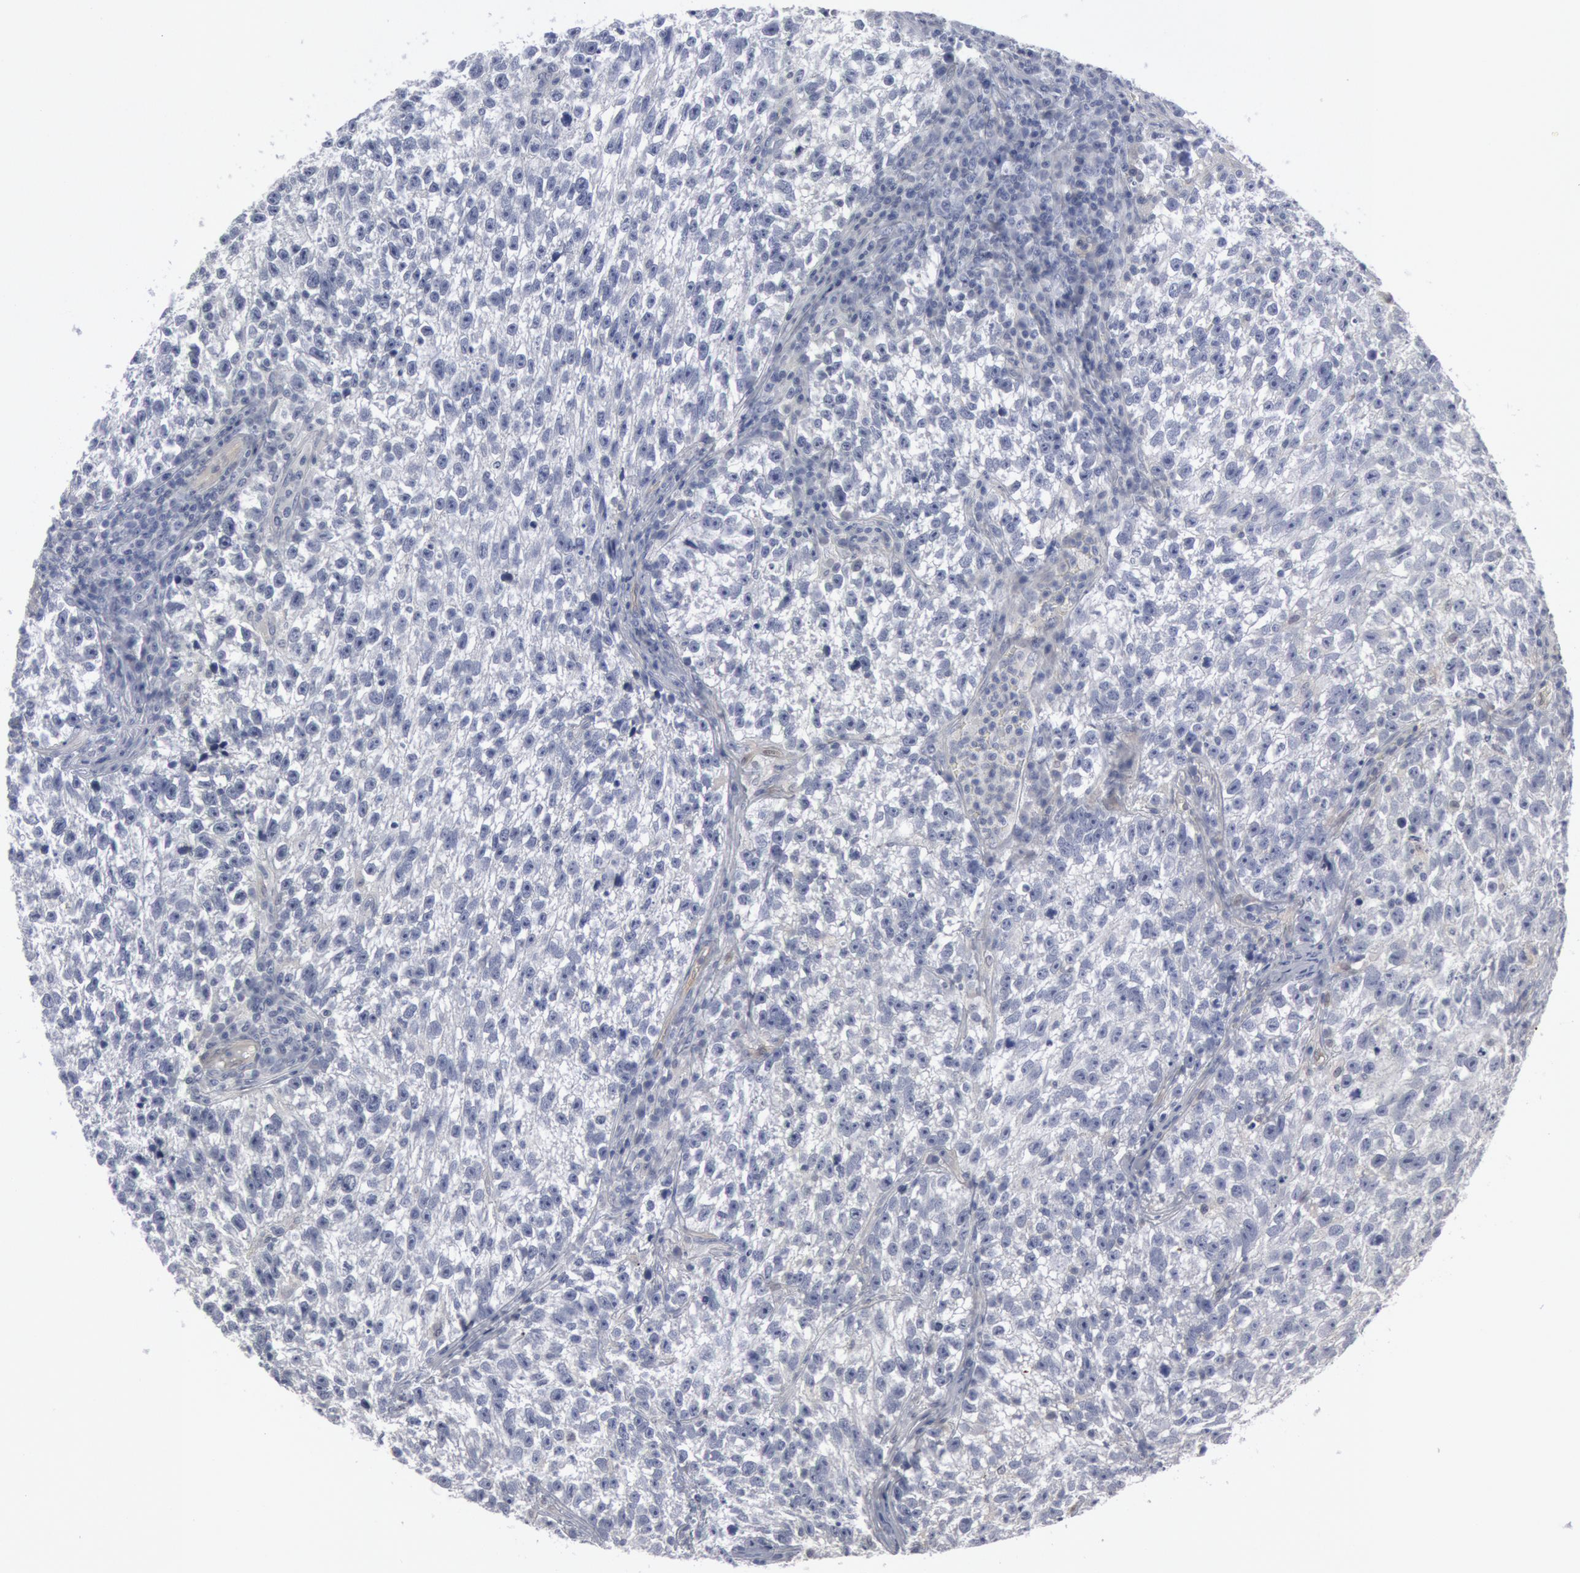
{"staining": {"intensity": "negative", "quantity": "none", "location": "none"}, "tissue": "testis cancer", "cell_type": "Tumor cells", "image_type": "cancer", "snomed": [{"axis": "morphology", "description": "Seminoma, NOS"}, {"axis": "topography", "description": "Testis"}], "caption": "A histopathology image of human seminoma (testis) is negative for staining in tumor cells. The staining is performed using DAB brown chromogen with nuclei counter-stained in using hematoxylin.", "gene": "DMC1", "patient": {"sex": "male", "age": 38}}